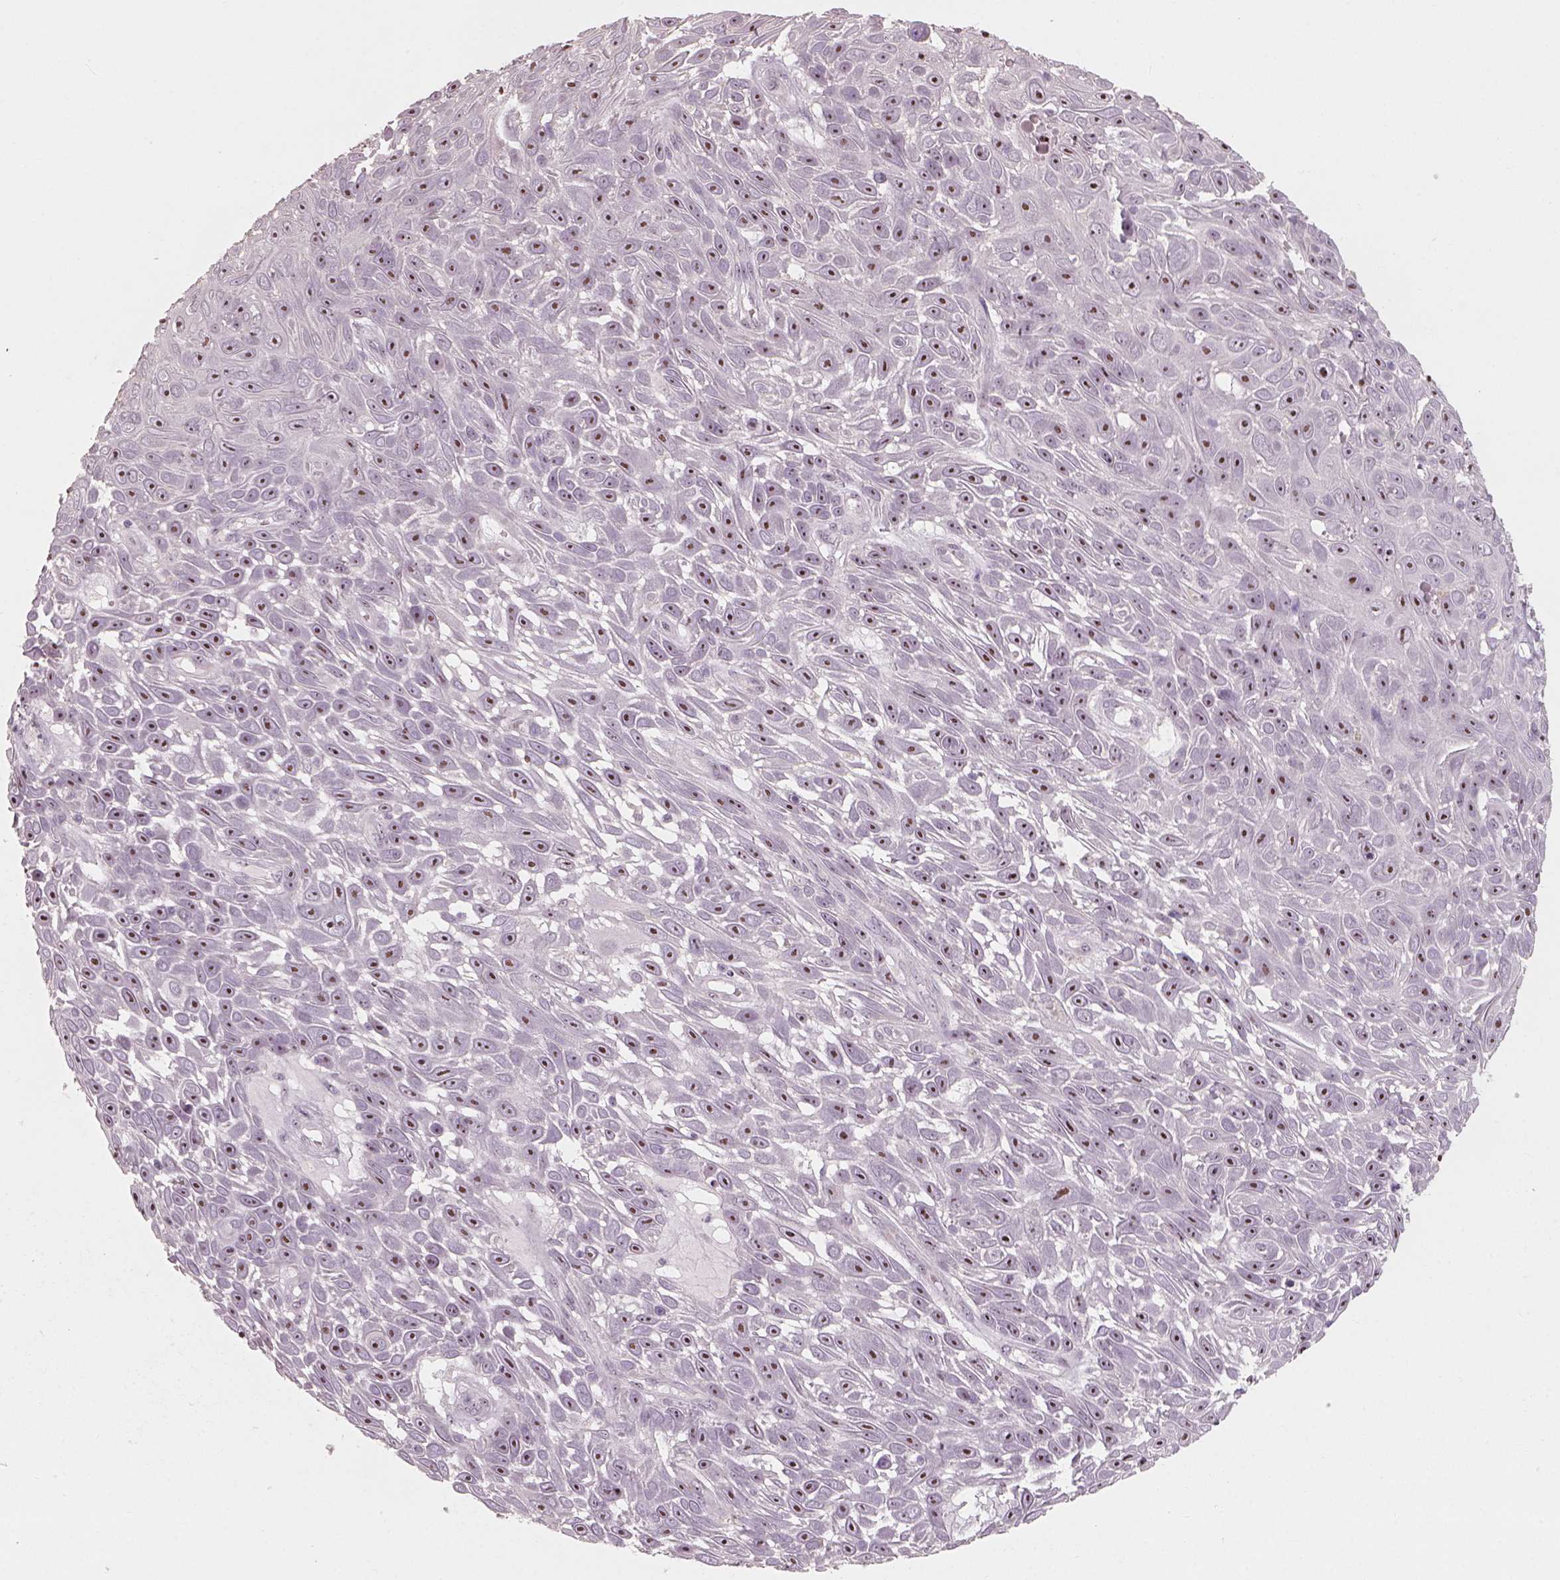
{"staining": {"intensity": "moderate", "quantity": ">75%", "location": "nuclear"}, "tissue": "skin cancer", "cell_type": "Tumor cells", "image_type": "cancer", "snomed": [{"axis": "morphology", "description": "Squamous cell carcinoma, NOS"}, {"axis": "topography", "description": "Skin"}], "caption": "About >75% of tumor cells in human squamous cell carcinoma (skin) demonstrate moderate nuclear protein expression as visualized by brown immunohistochemical staining.", "gene": "CDS1", "patient": {"sex": "male", "age": 82}}